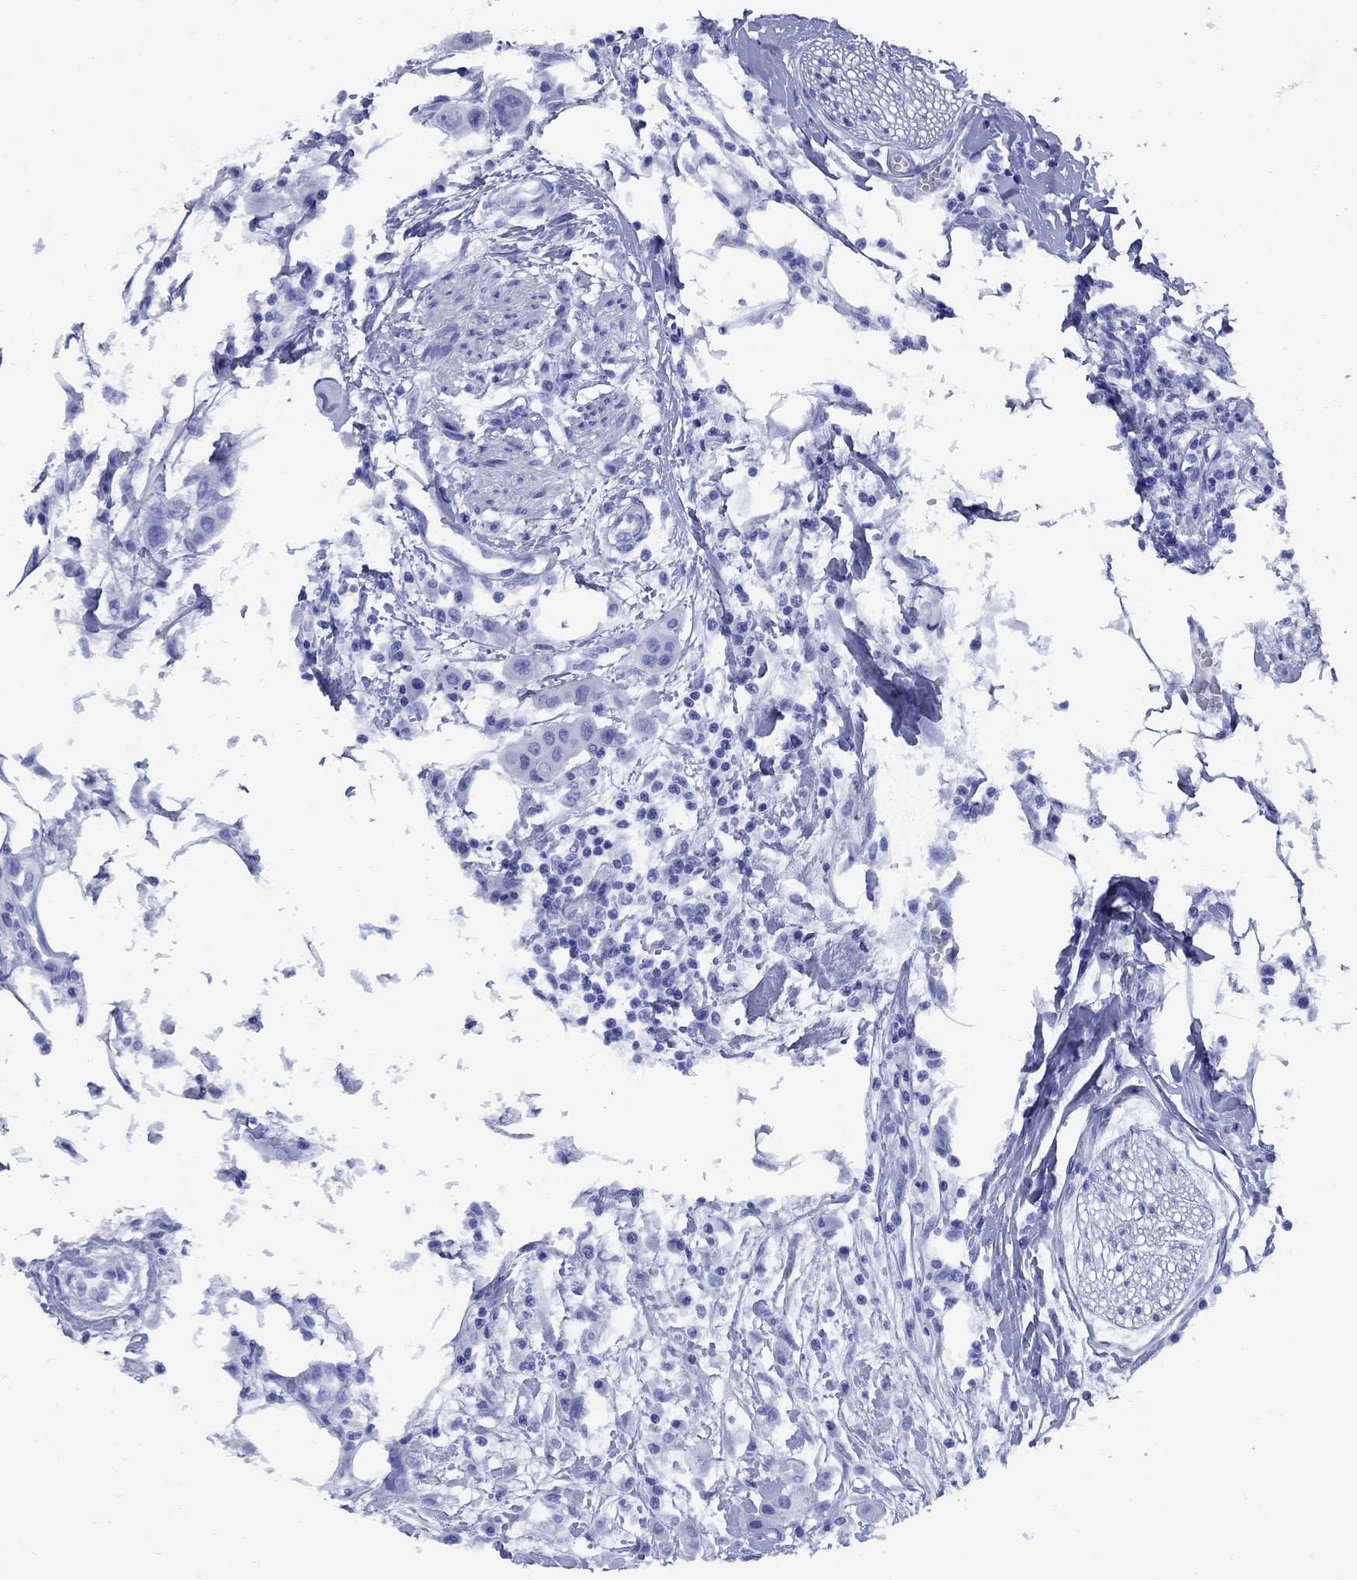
{"staining": {"intensity": "negative", "quantity": "none", "location": "none"}, "tissue": "carcinoid", "cell_type": "Tumor cells", "image_type": "cancer", "snomed": [{"axis": "morphology", "description": "Carcinoid, malignant, NOS"}, {"axis": "topography", "description": "Colon"}], "caption": "High magnification brightfield microscopy of carcinoid stained with DAB (3,3'-diaminobenzidine) (brown) and counterstained with hematoxylin (blue): tumor cells show no significant expression. The staining is performed using DAB (3,3'-diaminobenzidine) brown chromogen with nuclei counter-stained in using hematoxylin.", "gene": "SMCP", "patient": {"sex": "male", "age": 81}}